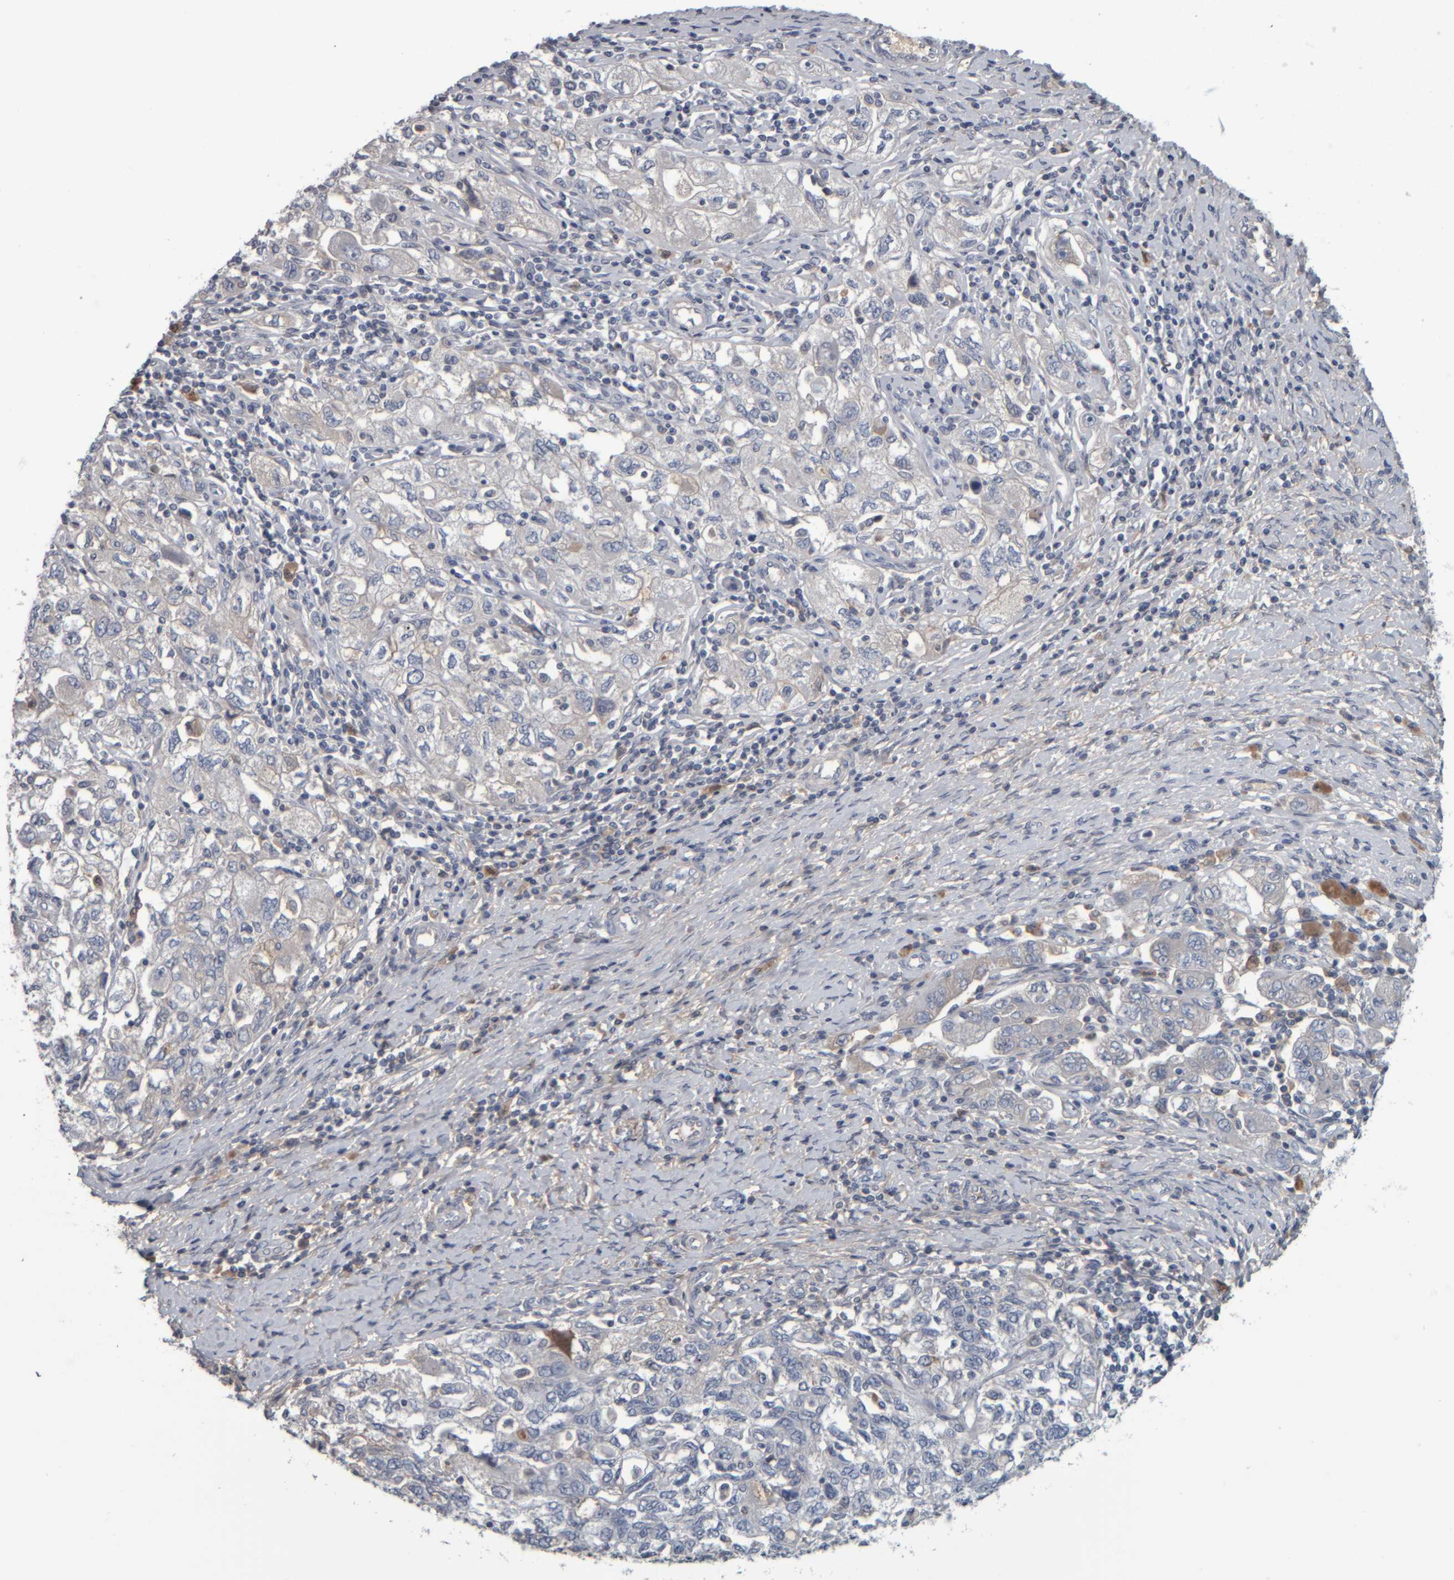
{"staining": {"intensity": "negative", "quantity": "none", "location": "none"}, "tissue": "ovarian cancer", "cell_type": "Tumor cells", "image_type": "cancer", "snomed": [{"axis": "morphology", "description": "Carcinoma, NOS"}, {"axis": "morphology", "description": "Cystadenocarcinoma, serous, NOS"}, {"axis": "topography", "description": "Ovary"}], "caption": "Image shows no significant protein positivity in tumor cells of serous cystadenocarcinoma (ovarian).", "gene": "CAVIN4", "patient": {"sex": "female", "age": 69}}